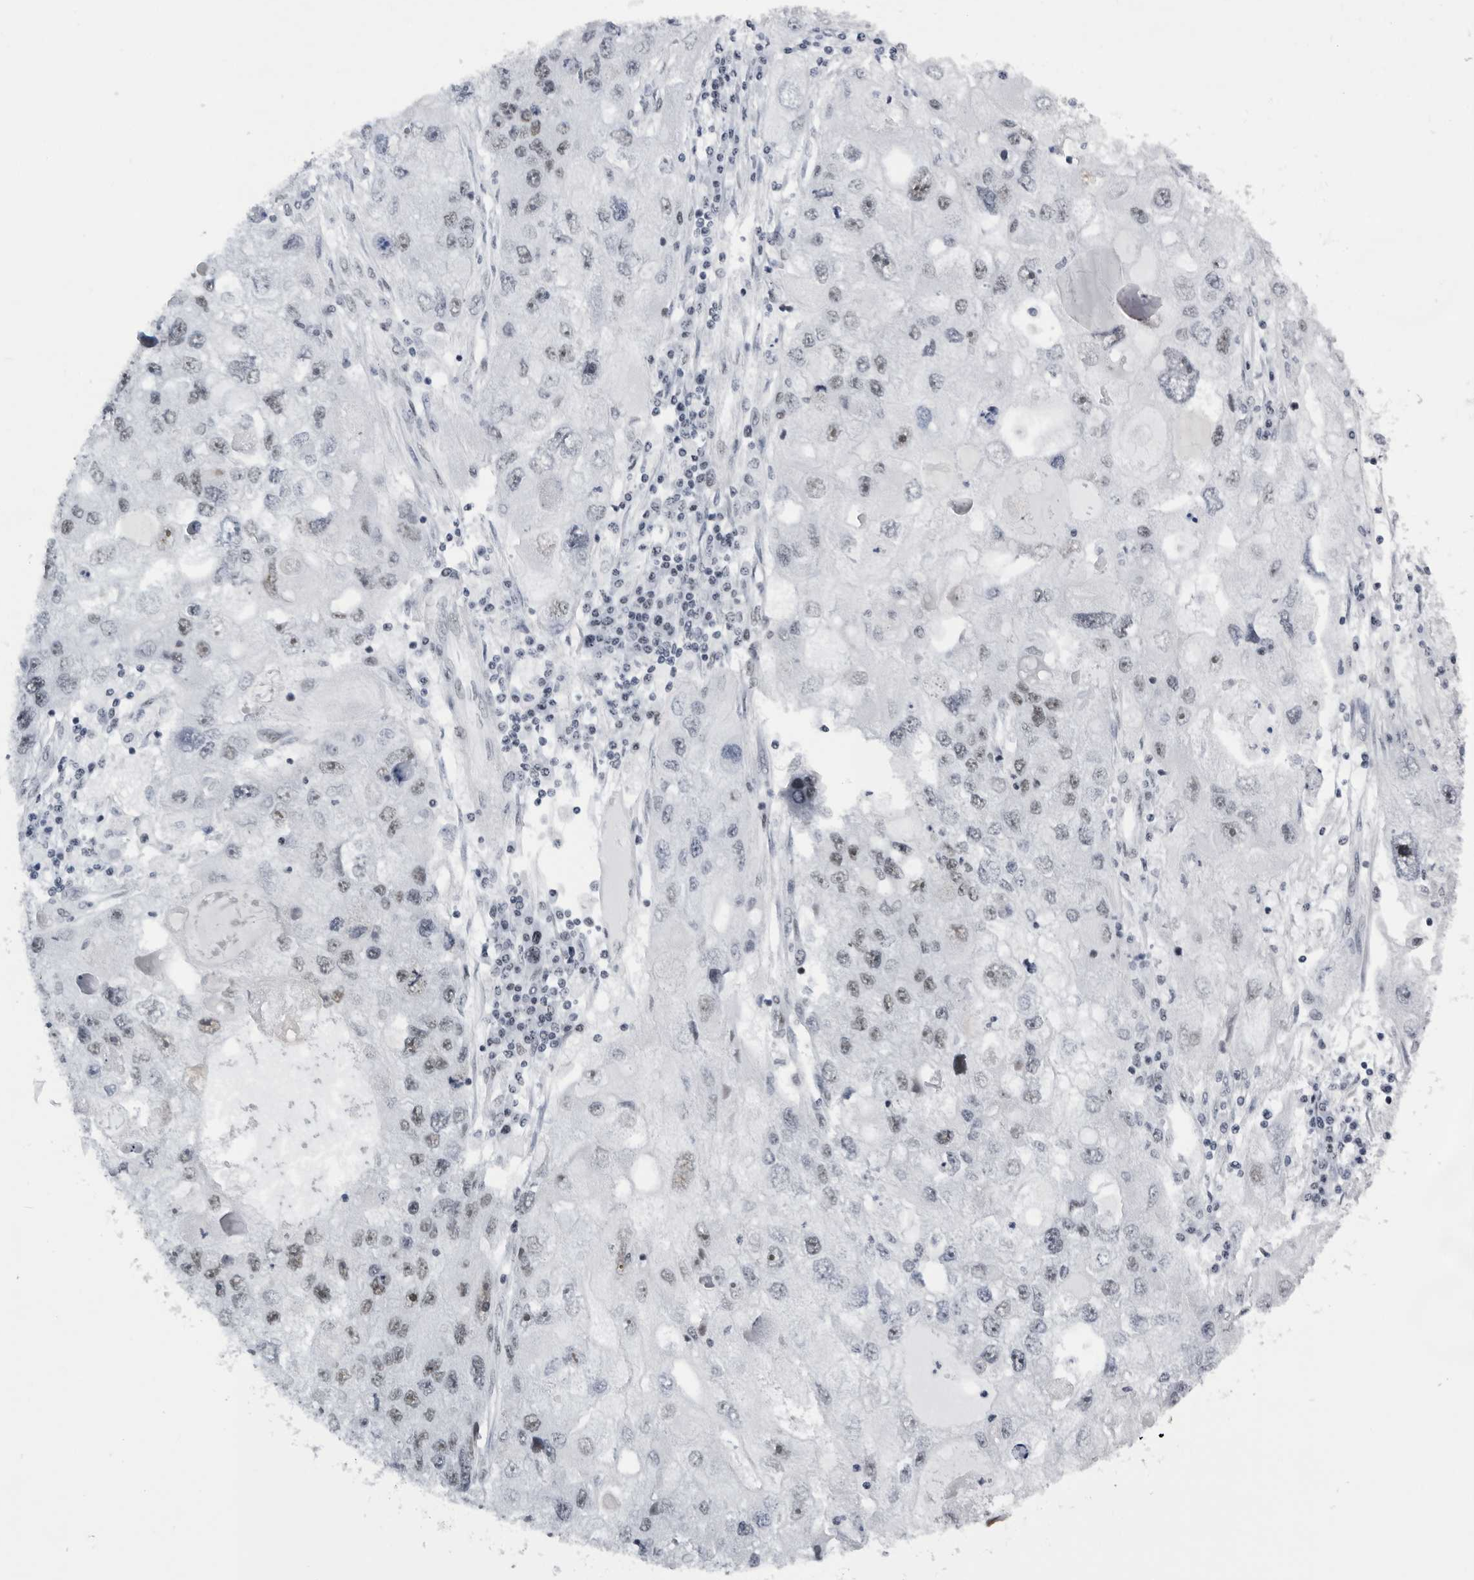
{"staining": {"intensity": "weak", "quantity": "<25%", "location": "nuclear"}, "tissue": "endometrial cancer", "cell_type": "Tumor cells", "image_type": "cancer", "snomed": [{"axis": "morphology", "description": "Adenocarcinoma, NOS"}, {"axis": "topography", "description": "Endometrium"}], "caption": "The image demonstrates no significant staining in tumor cells of endometrial cancer. (DAB (3,3'-diaminobenzidine) immunohistochemistry (IHC), high magnification).", "gene": "DHX9", "patient": {"sex": "female", "age": 49}}